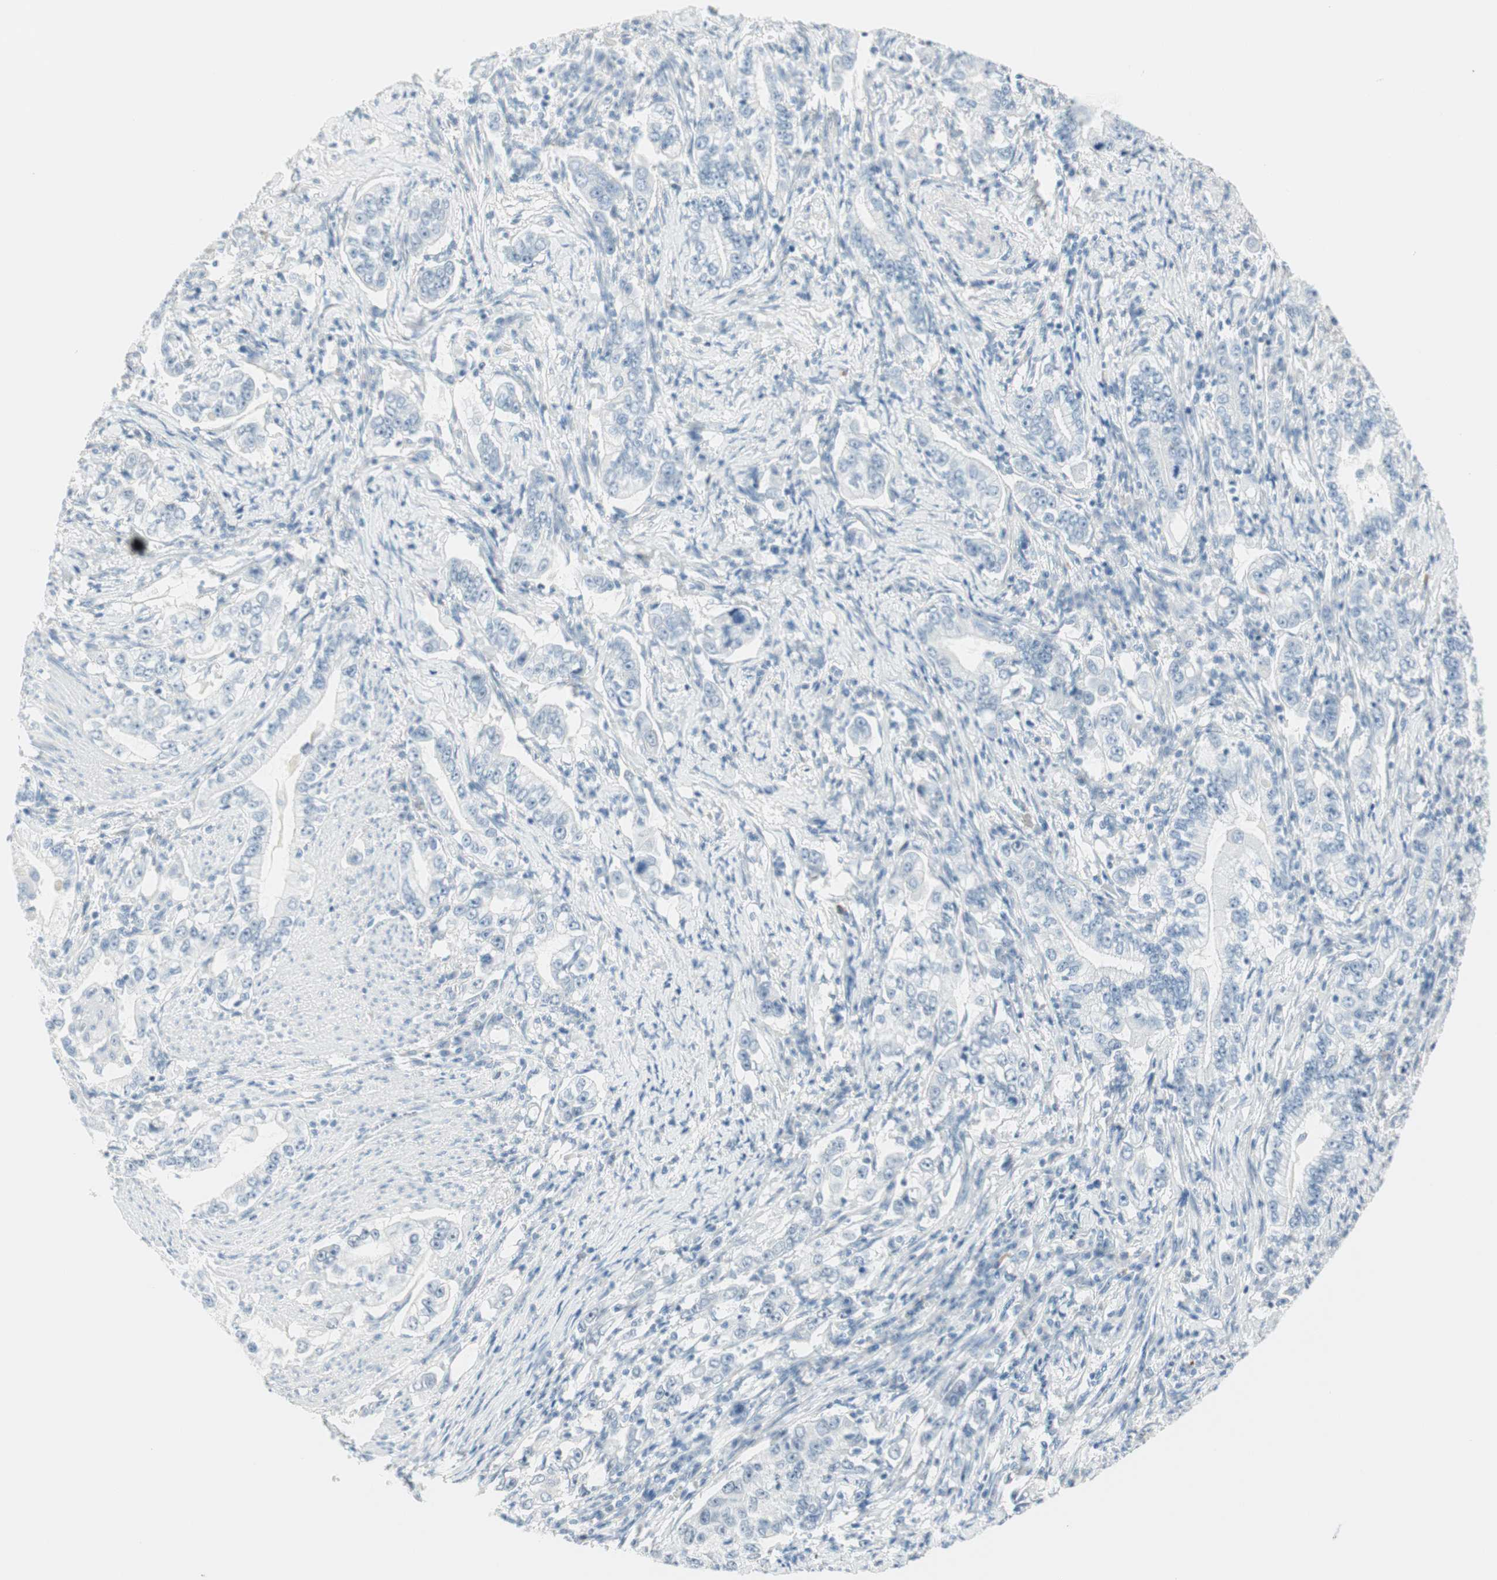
{"staining": {"intensity": "negative", "quantity": "none", "location": "none"}, "tissue": "stomach cancer", "cell_type": "Tumor cells", "image_type": "cancer", "snomed": [{"axis": "morphology", "description": "Adenocarcinoma, NOS"}, {"axis": "topography", "description": "Stomach, lower"}], "caption": "An immunohistochemistry (IHC) photomicrograph of adenocarcinoma (stomach) is shown. There is no staining in tumor cells of adenocarcinoma (stomach).", "gene": "MLLT10", "patient": {"sex": "female", "age": 72}}